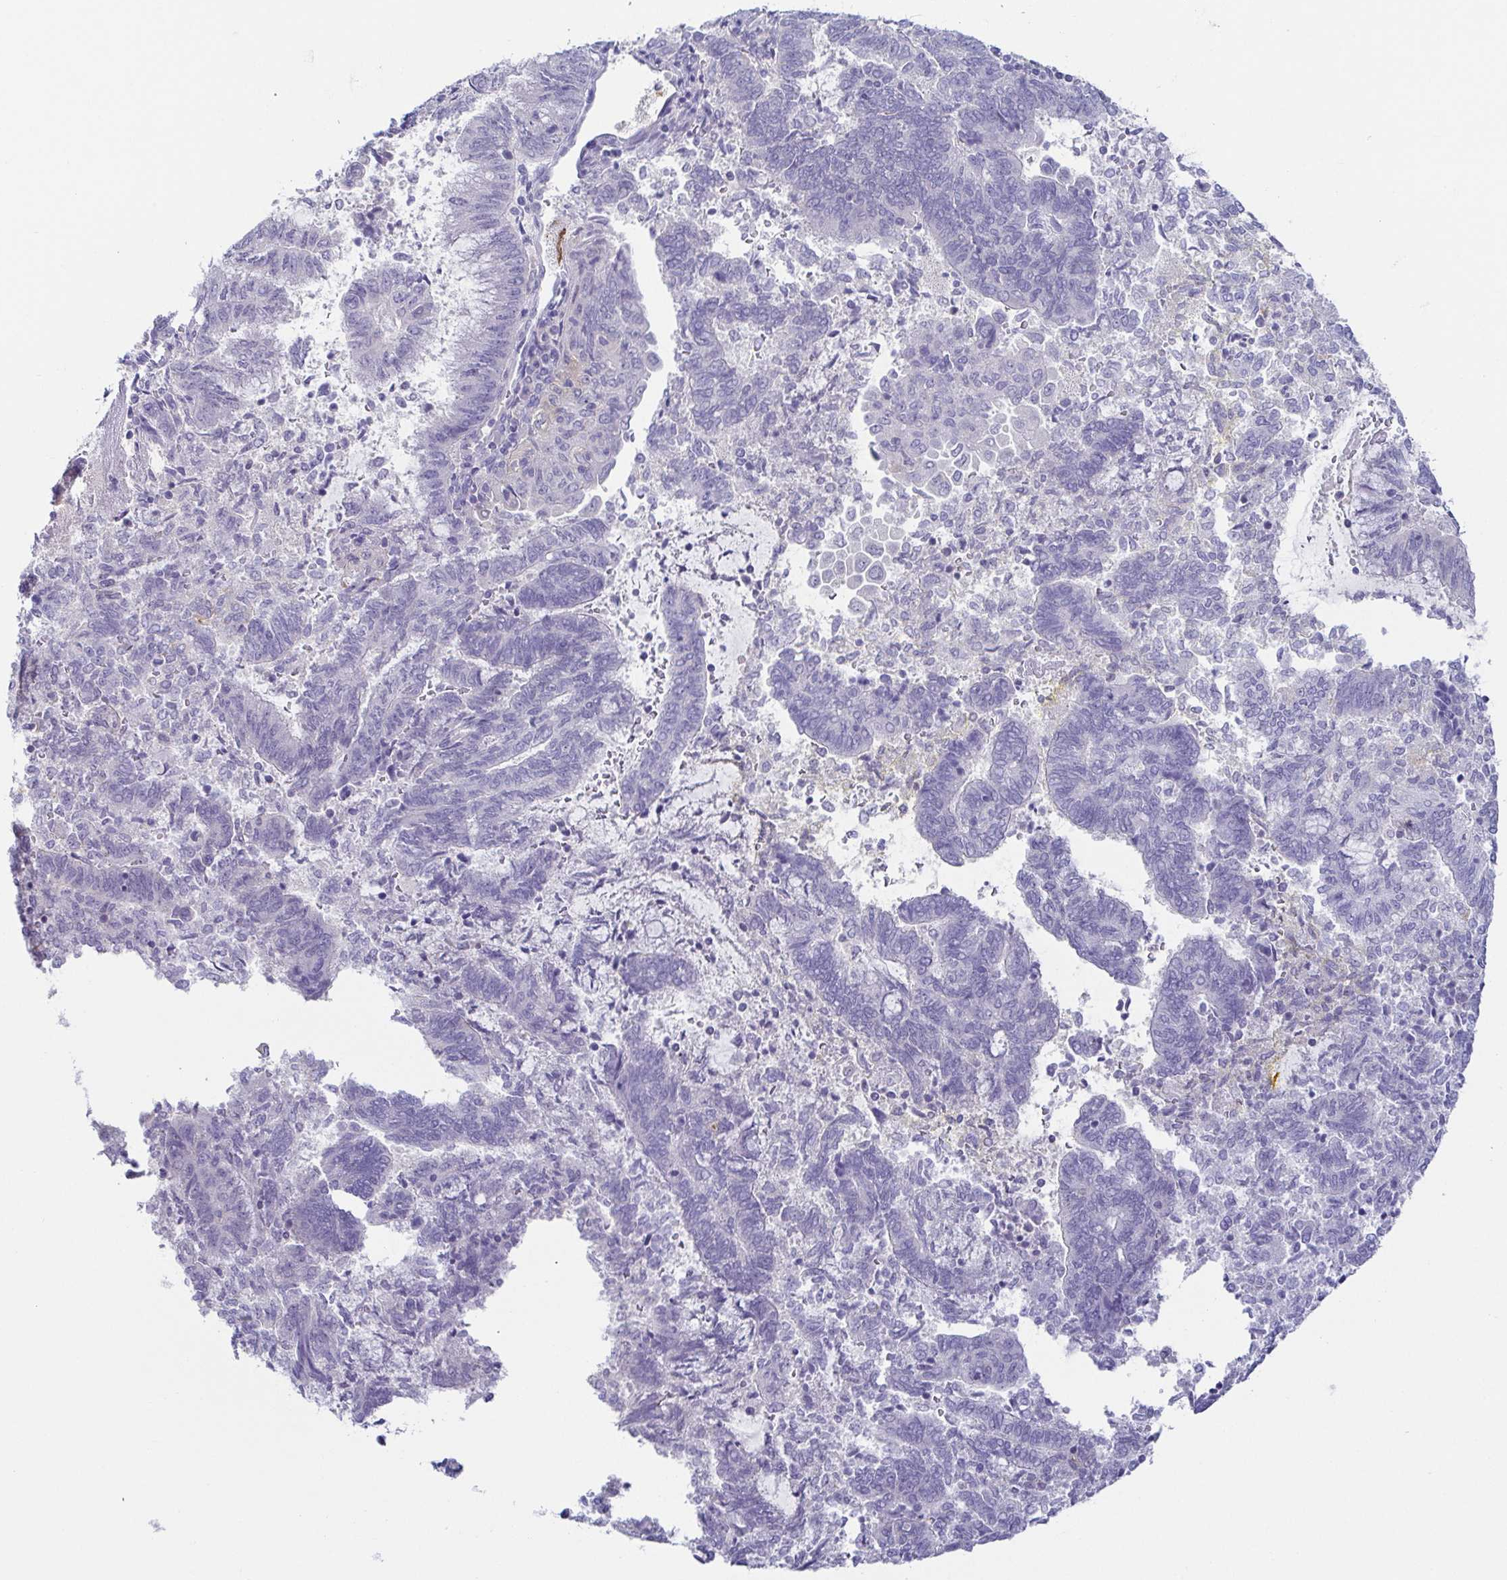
{"staining": {"intensity": "negative", "quantity": "none", "location": "none"}, "tissue": "endometrial cancer", "cell_type": "Tumor cells", "image_type": "cancer", "snomed": [{"axis": "morphology", "description": "Adenocarcinoma, NOS"}, {"axis": "topography", "description": "Endometrium"}], "caption": "Adenocarcinoma (endometrial) stained for a protein using IHC displays no positivity tumor cells.", "gene": "COL17A1", "patient": {"sex": "female", "age": 65}}